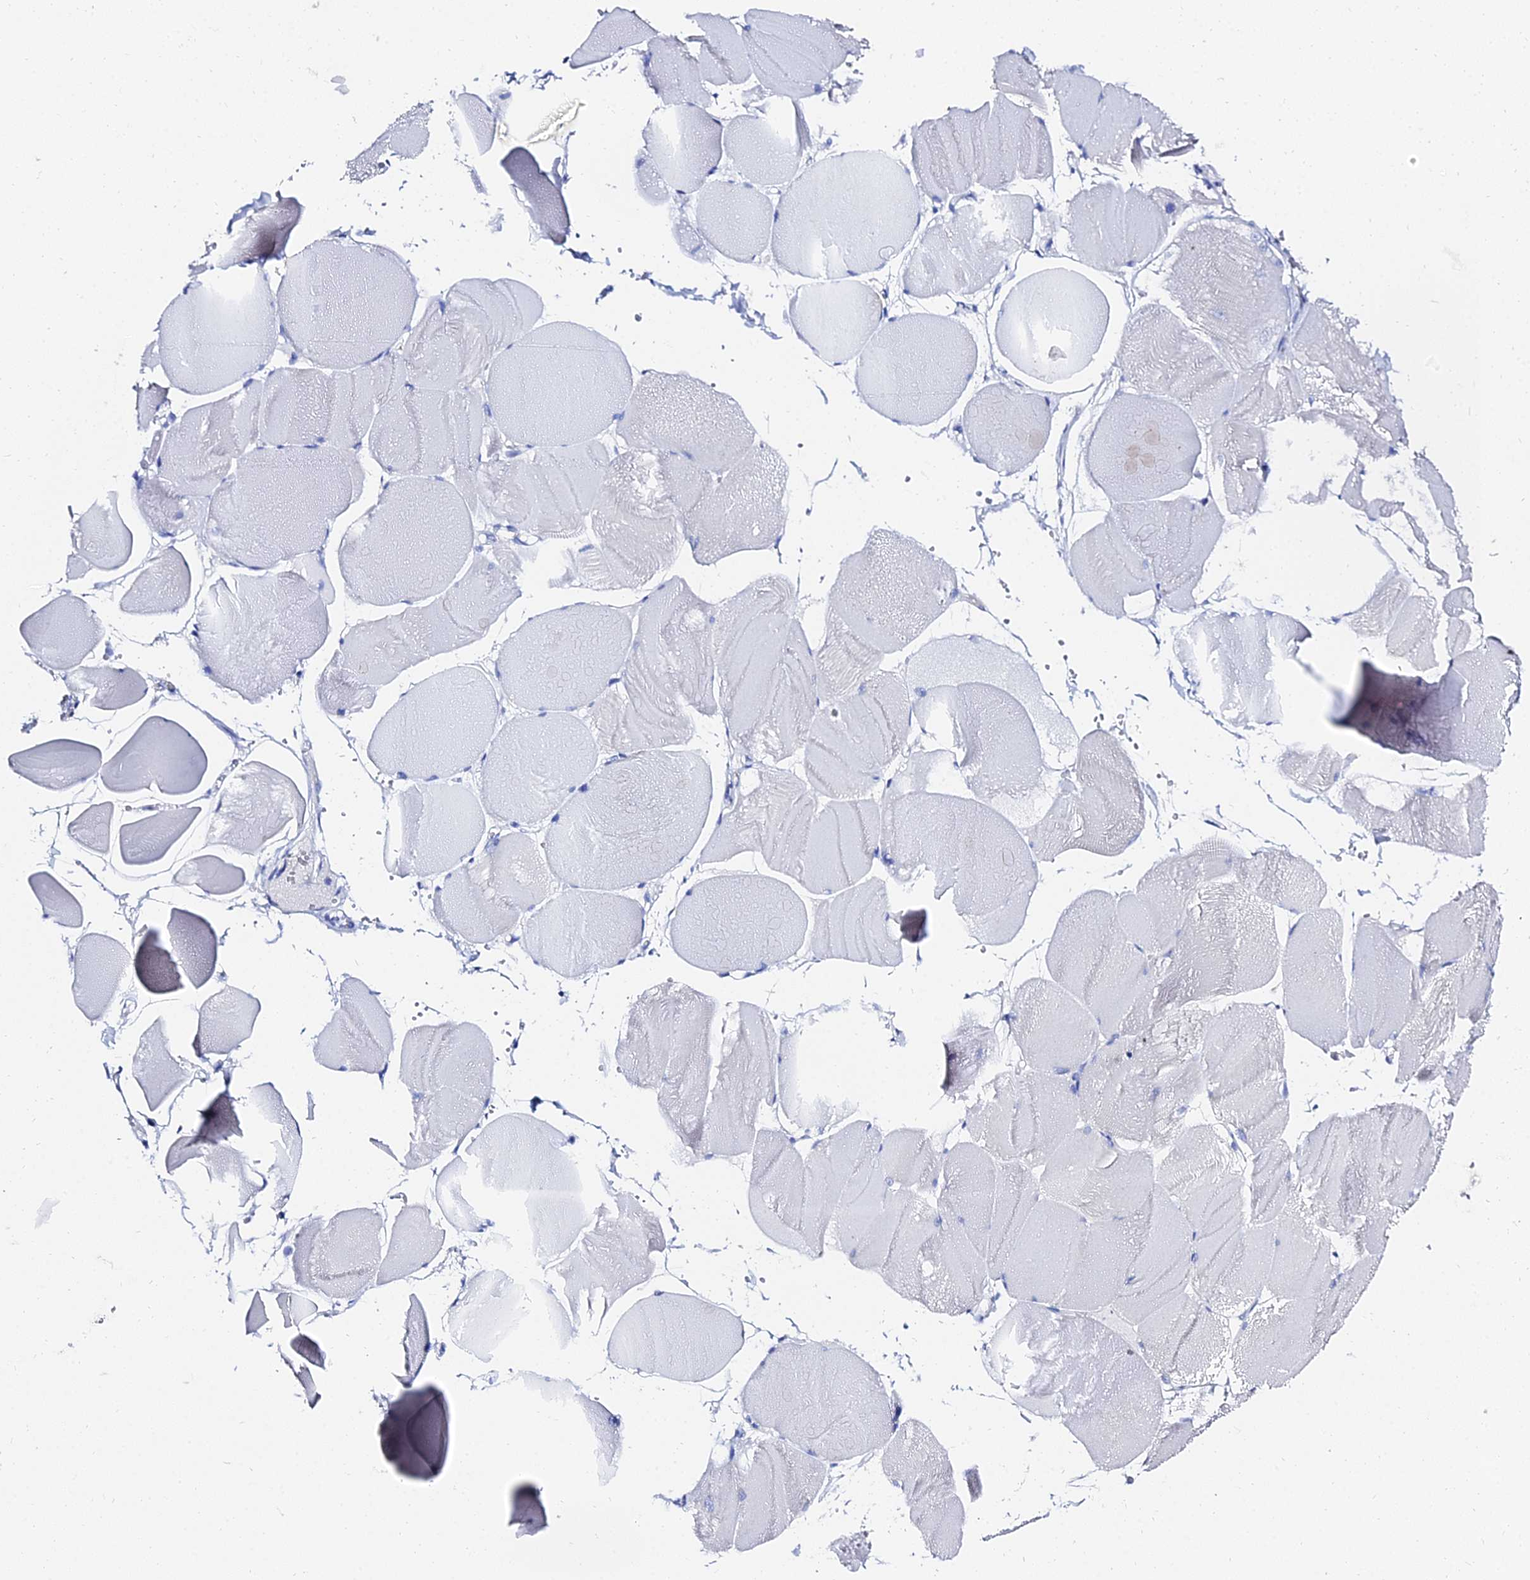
{"staining": {"intensity": "negative", "quantity": "none", "location": "none"}, "tissue": "skeletal muscle", "cell_type": "Myocytes", "image_type": "normal", "snomed": [{"axis": "morphology", "description": "Normal tissue, NOS"}, {"axis": "morphology", "description": "Basal cell carcinoma"}, {"axis": "topography", "description": "Skeletal muscle"}], "caption": "Skeletal muscle stained for a protein using immunohistochemistry (IHC) reveals no staining myocytes.", "gene": "PTTG1", "patient": {"sex": "female", "age": 64}}